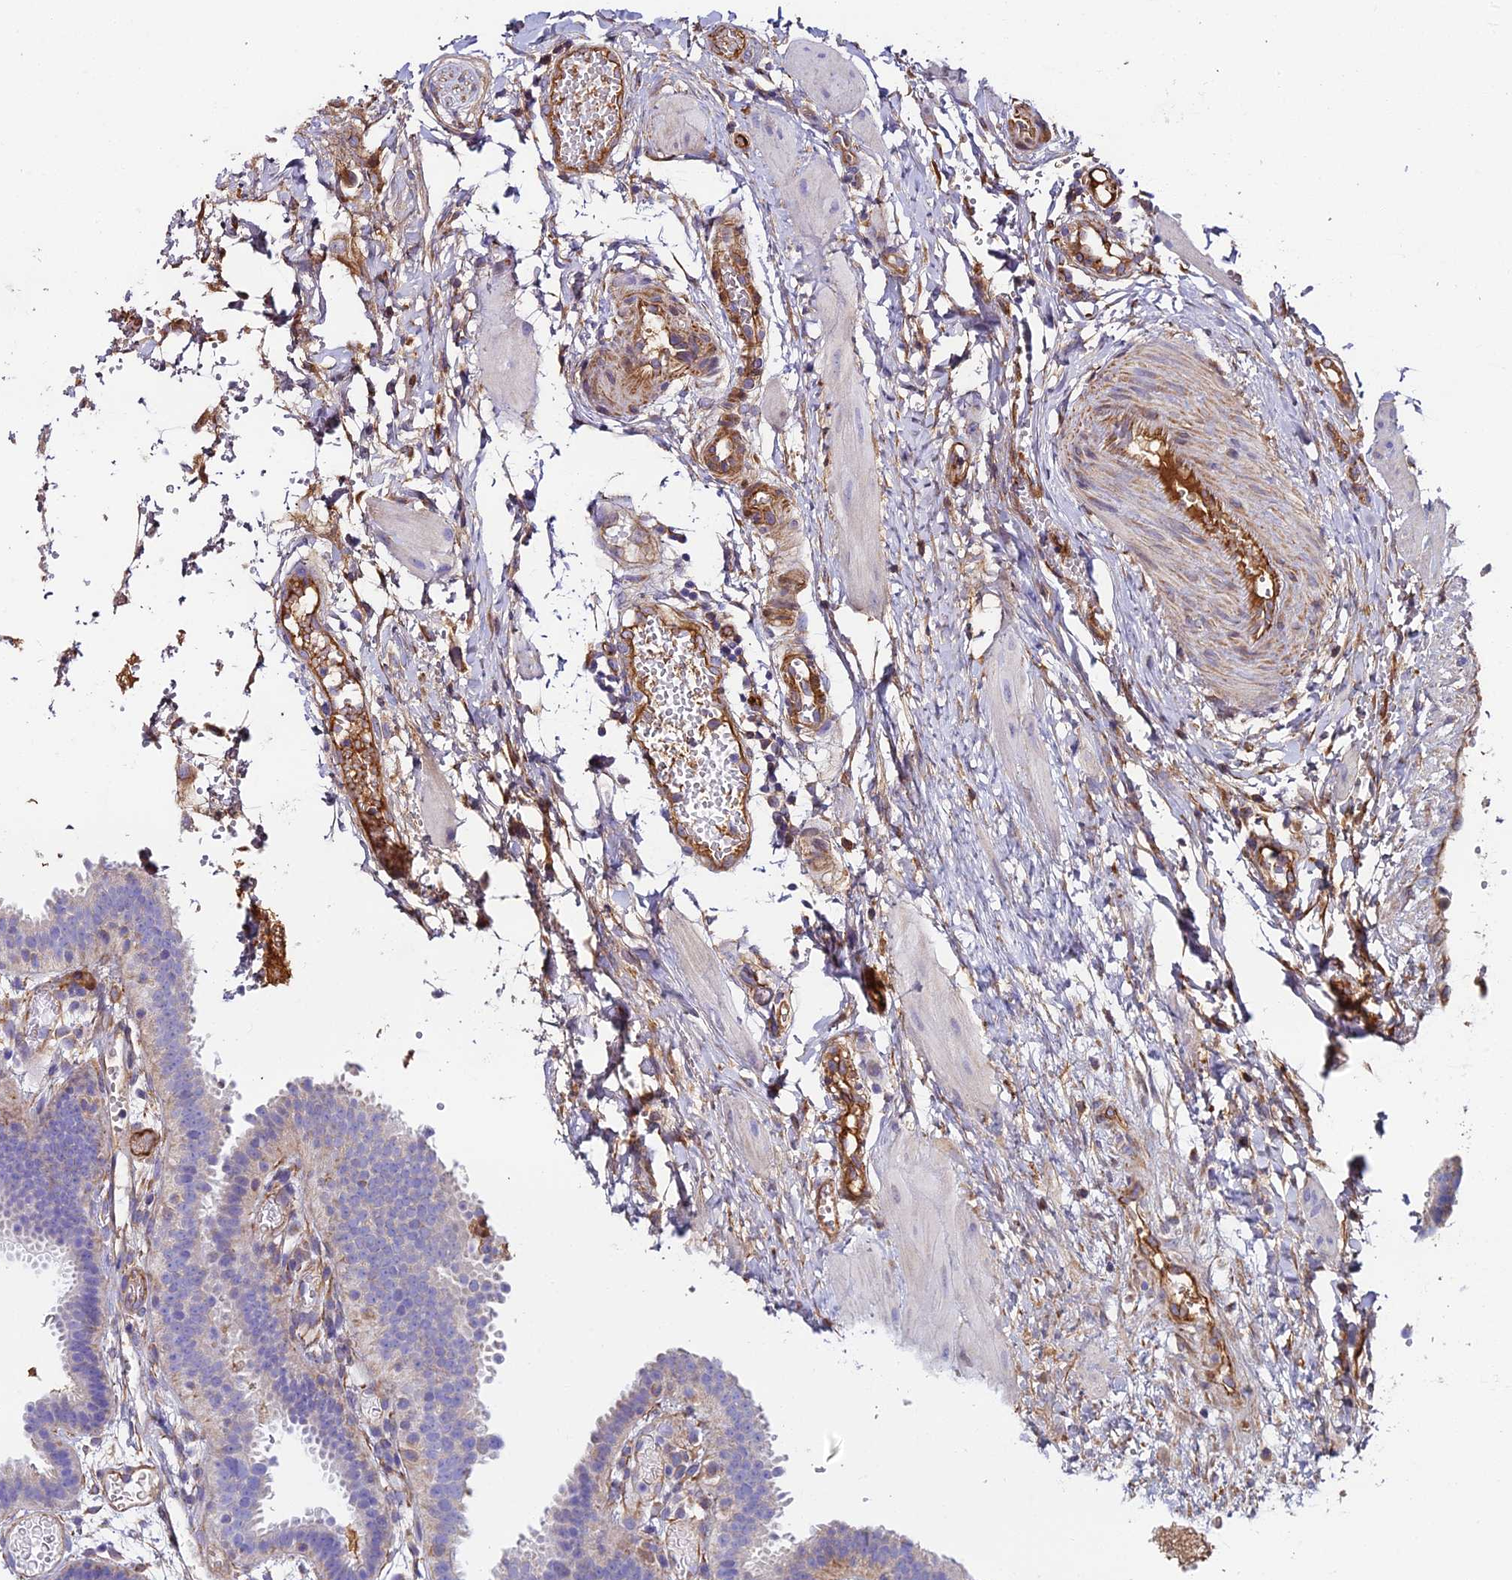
{"staining": {"intensity": "negative", "quantity": "none", "location": "none"}, "tissue": "fallopian tube", "cell_type": "Glandular cells", "image_type": "normal", "snomed": [{"axis": "morphology", "description": "Normal tissue, NOS"}, {"axis": "topography", "description": "Fallopian tube"}], "caption": "Immunohistochemical staining of unremarkable fallopian tube exhibits no significant expression in glandular cells. (DAB immunohistochemistry (IHC) visualized using brightfield microscopy, high magnification).", "gene": "BEX4", "patient": {"sex": "female", "age": 37}}